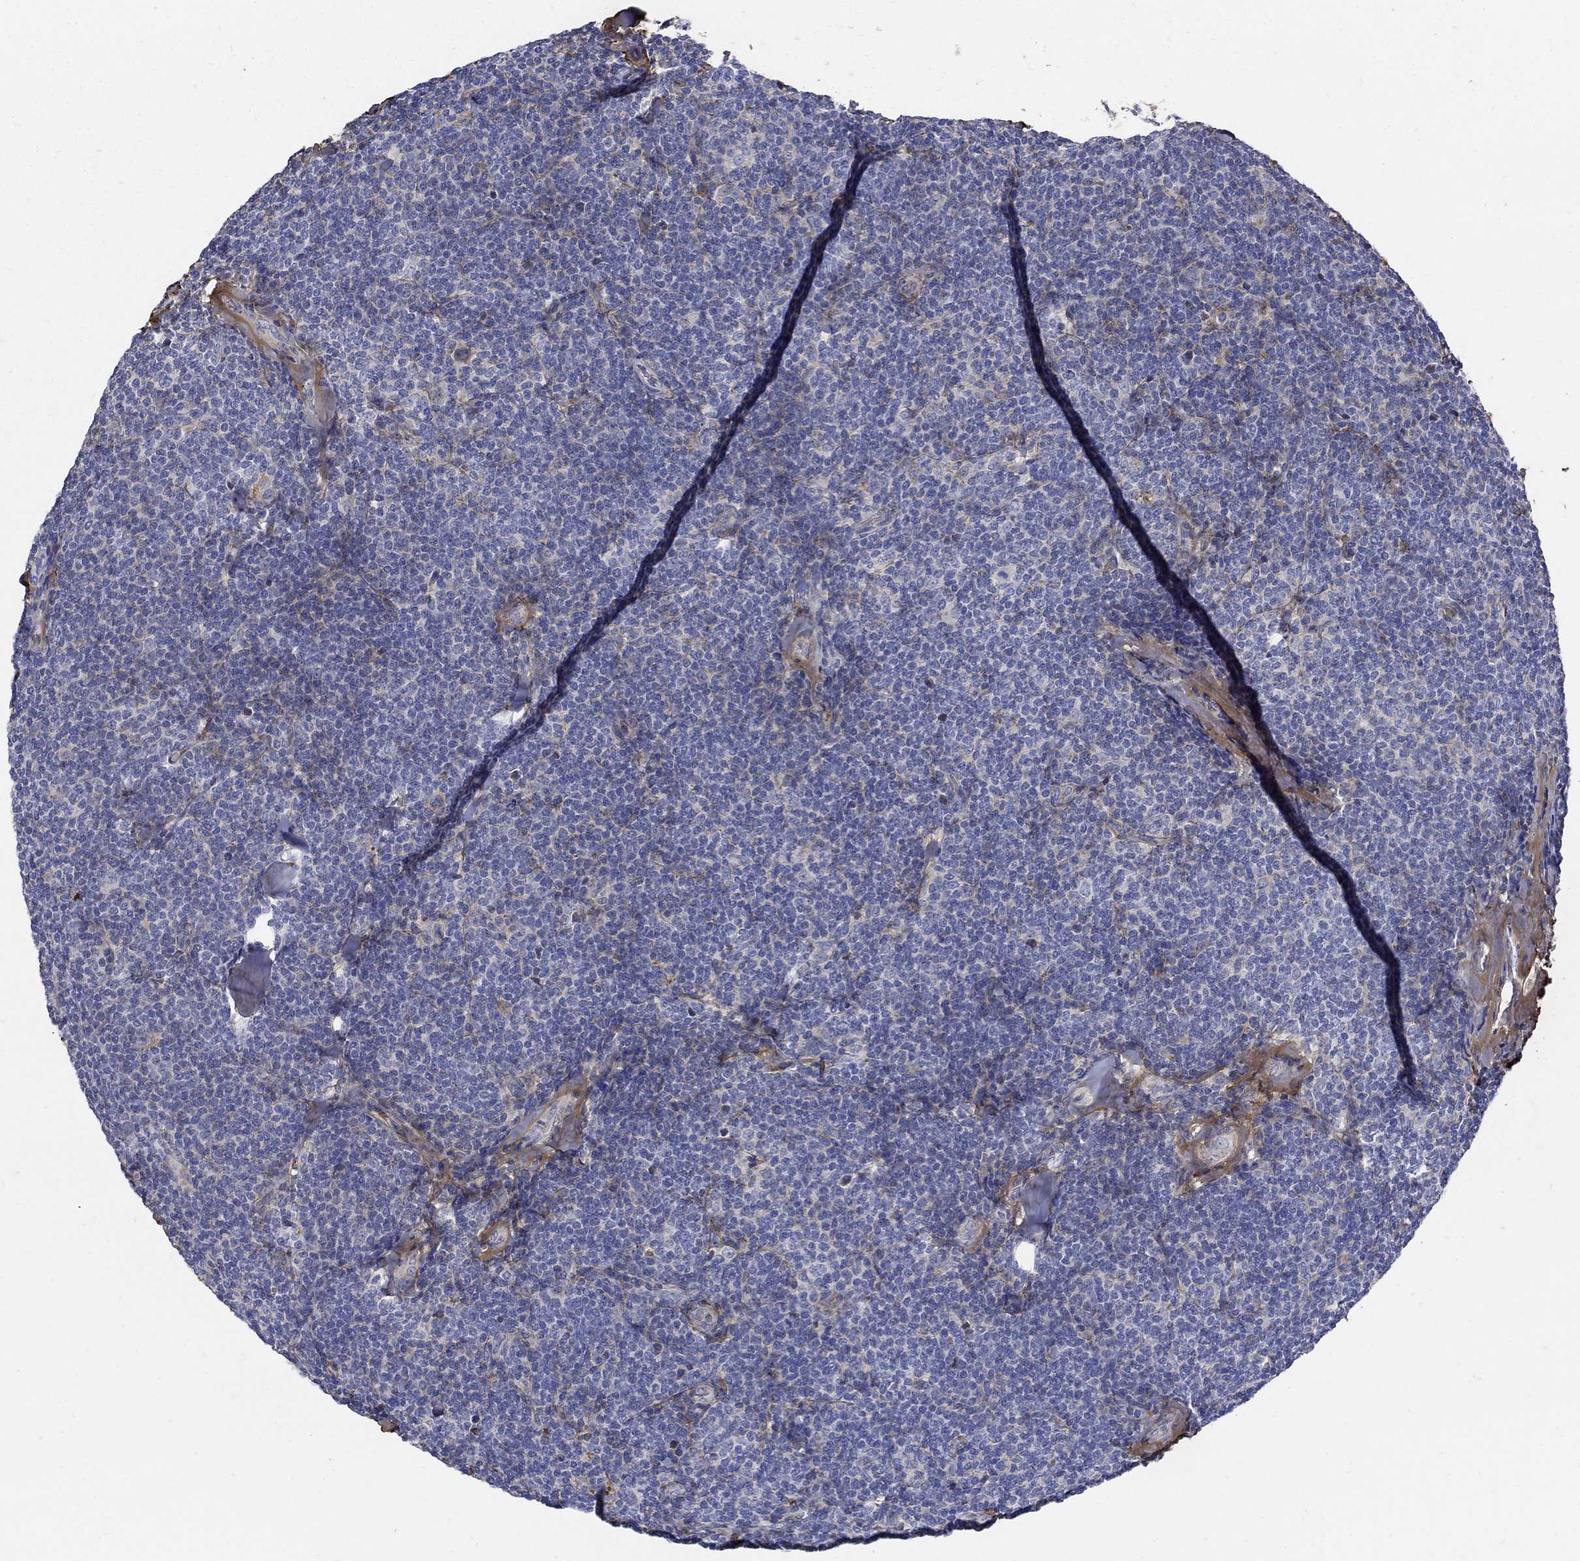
{"staining": {"intensity": "negative", "quantity": "none", "location": "none"}, "tissue": "lymphoma", "cell_type": "Tumor cells", "image_type": "cancer", "snomed": [{"axis": "morphology", "description": "Malignant lymphoma, non-Hodgkin's type, Low grade"}, {"axis": "topography", "description": "Lymph node"}], "caption": "Tumor cells are negative for brown protein staining in lymphoma.", "gene": "TGFBI", "patient": {"sex": "female", "age": 56}}